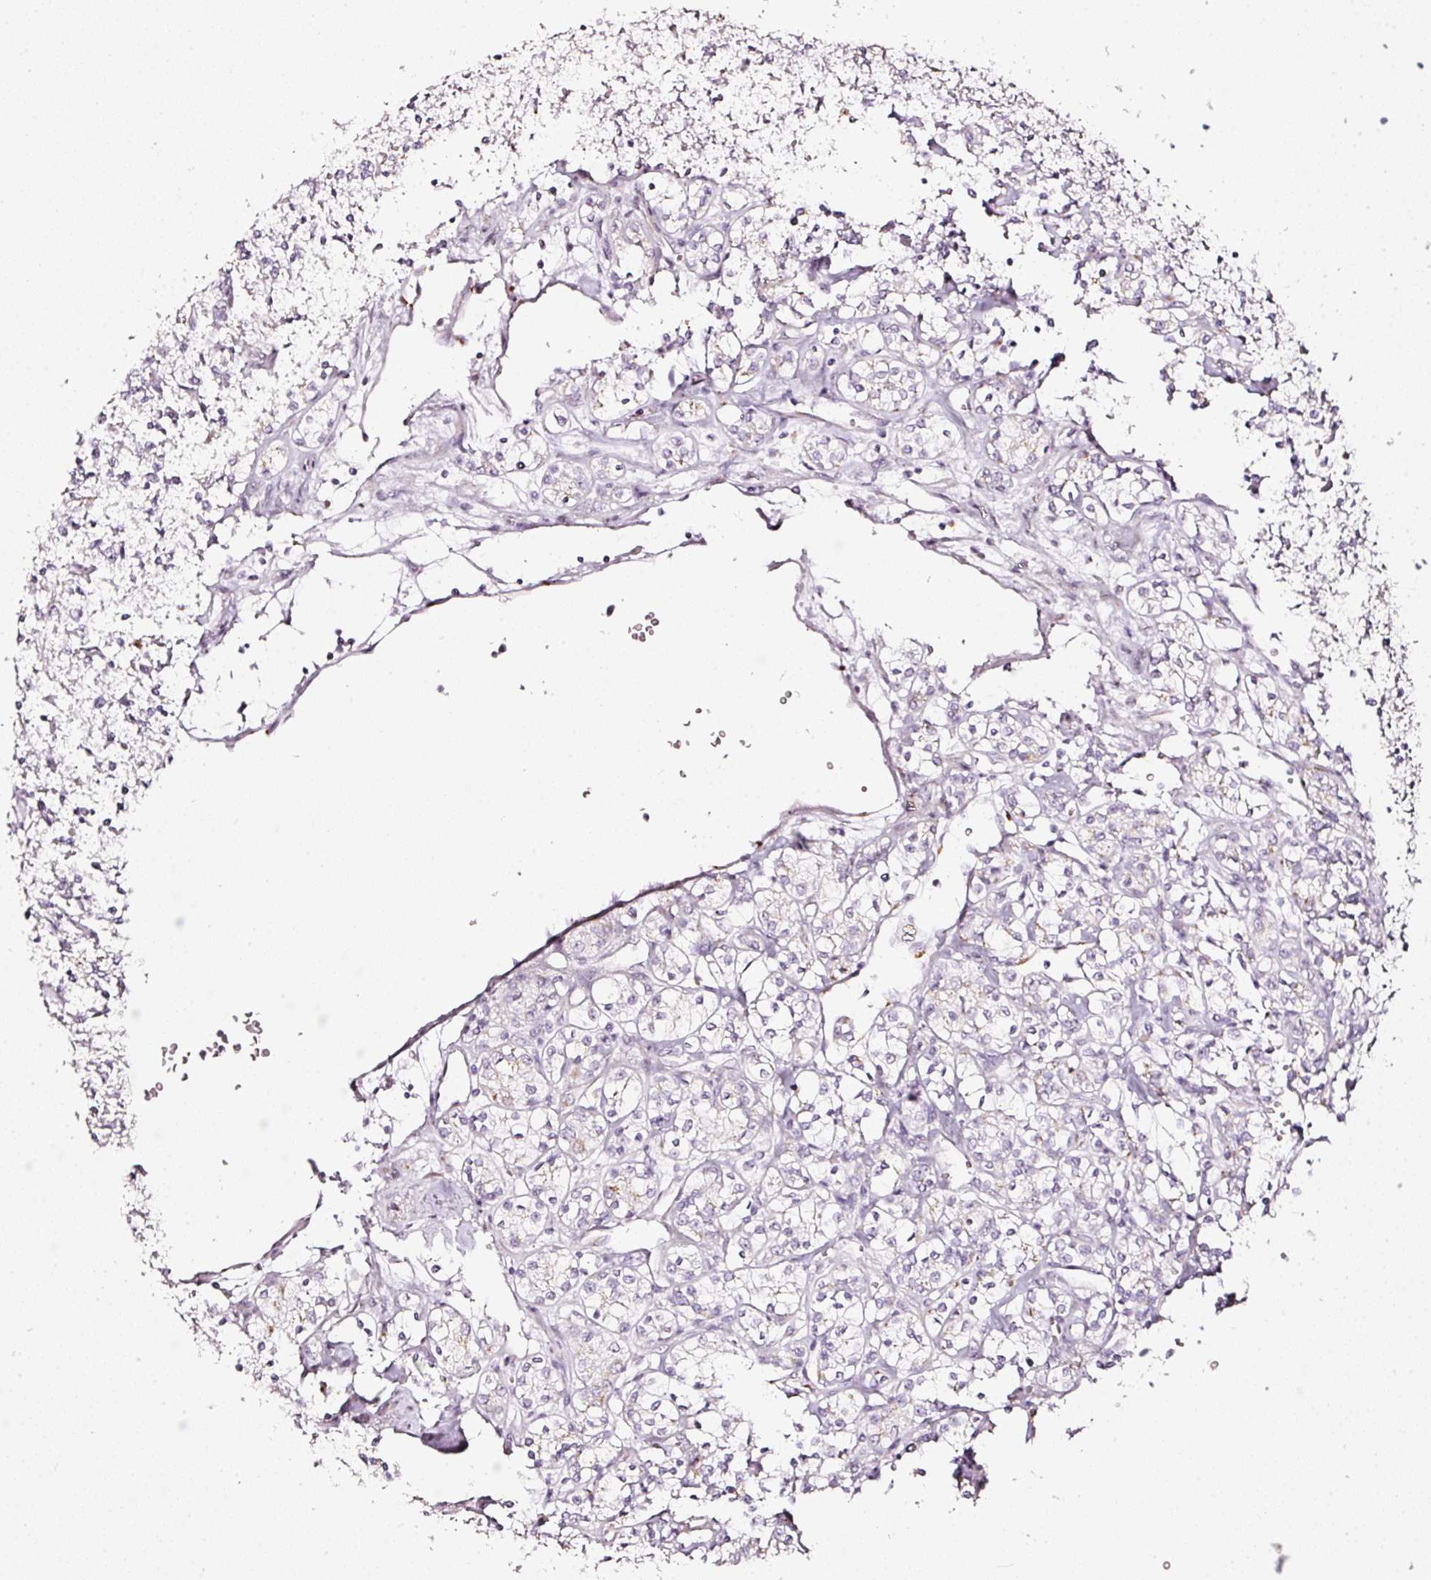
{"staining": {"intensity": "negative", "quantity": "none", "location": "none"}, "tissue": "renal cancer", "cell_type": "Tumor cells", "image_type": "cancer", "snomed": [{"axis": "morphology", "description": "Adenocarcinoma, NOS"}, {"axis": "topography", "description": "Kidney"}], "caption": "DAB (3,3'-diaminobenzidine) immunohistochemical staining of renal cancer shows no significant positivity in tumor cells.", "gene": "SDF4", "patient": {"sex": "male", "age": 77}}